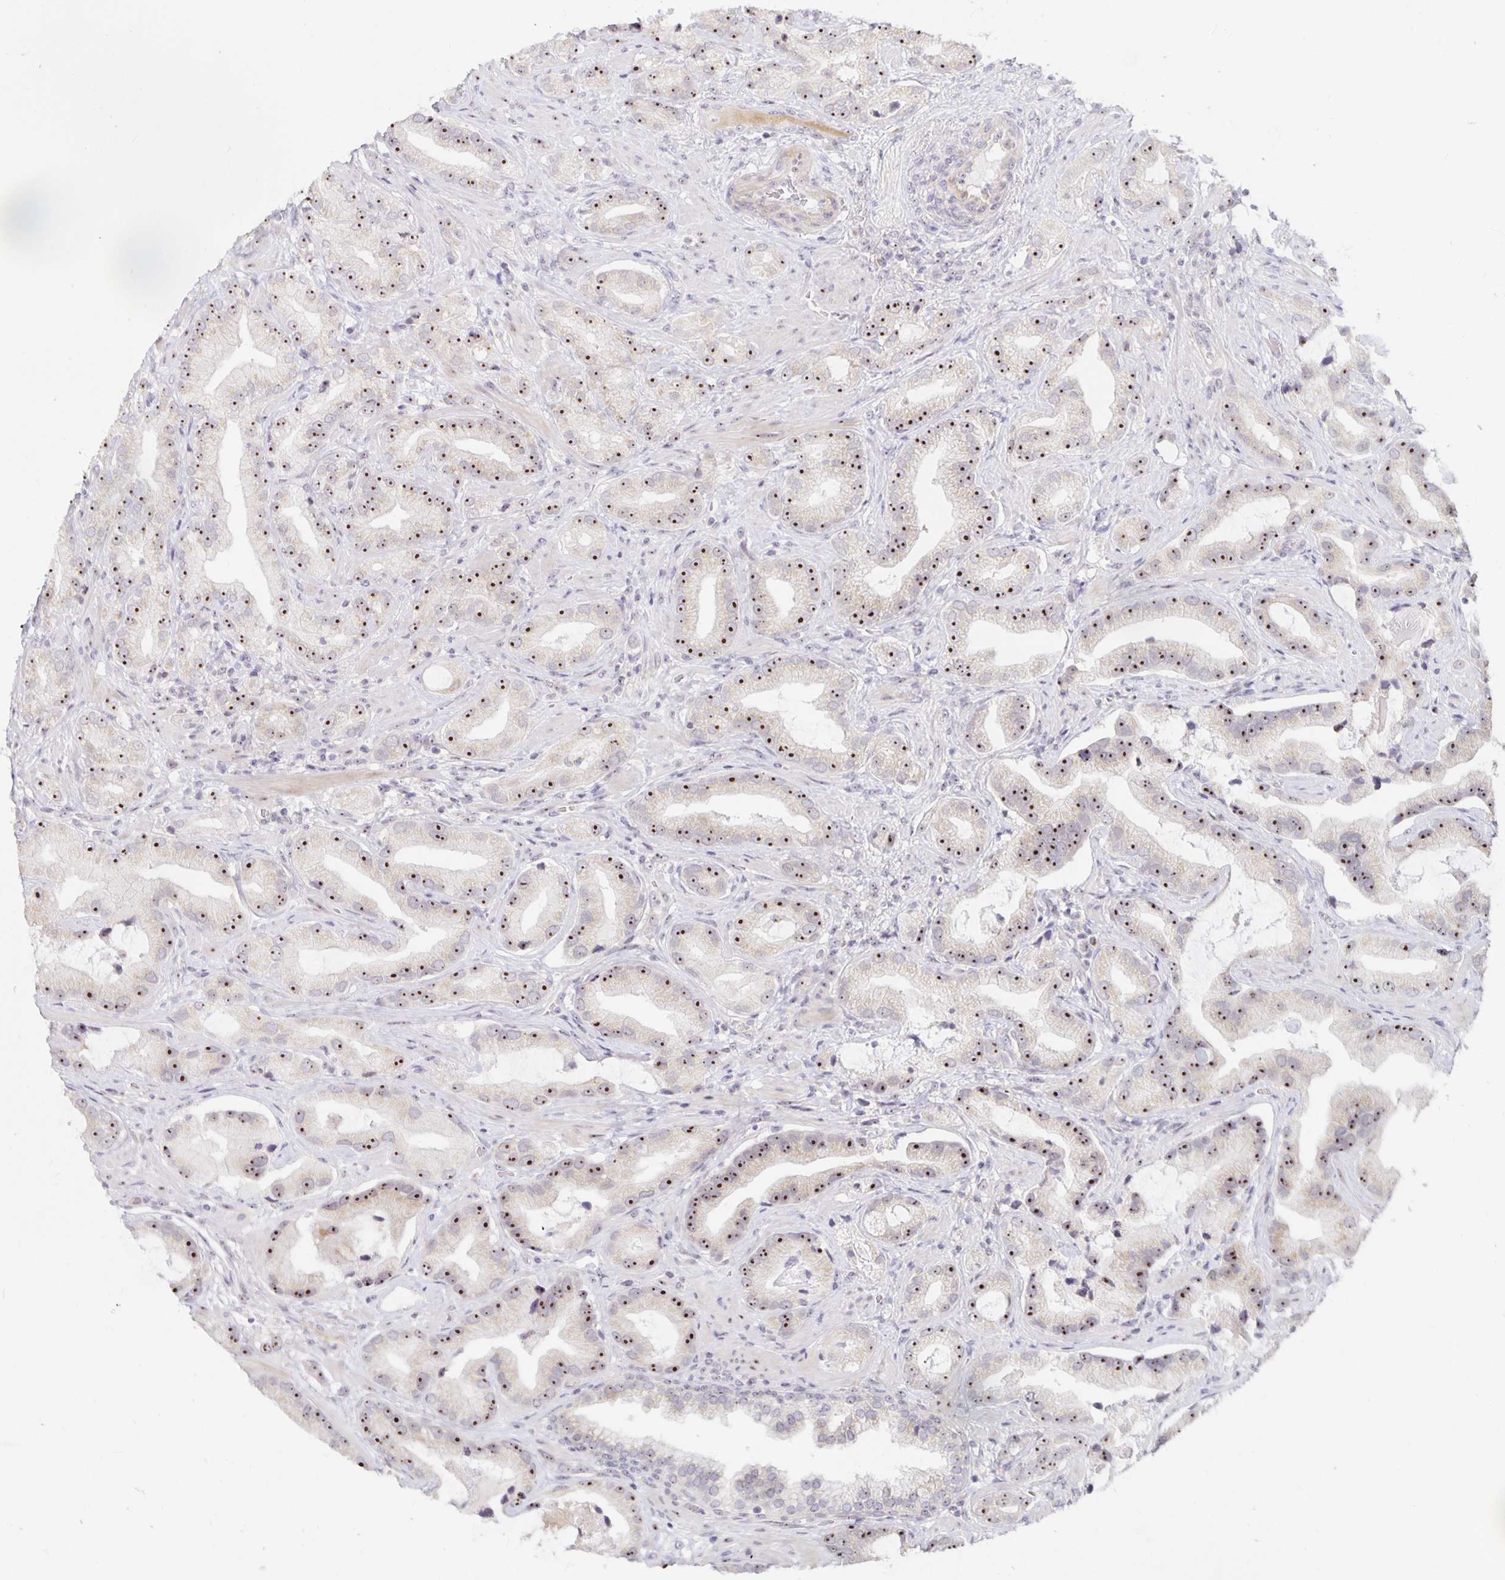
{"staining": {"intensity": "moderate", "quantity": ">75%", "location": "nuclear"}, "tissue": "prostate cancer", "cell_type": "Tumor cells", "image_type": "cancer", "snomed": [{"axis": "morphology", "description": "Adenocarcinoma, Low grade"}, {"axis": "topography", "description": "Prostate"}], "caption": "Human prostate cancer stained for a protein (brown) shows moderate nuclear positive positivity in approximately >75% of tumor cells.", "gene": "NUP85", "patient": {"sex": "male", "age": 62}}